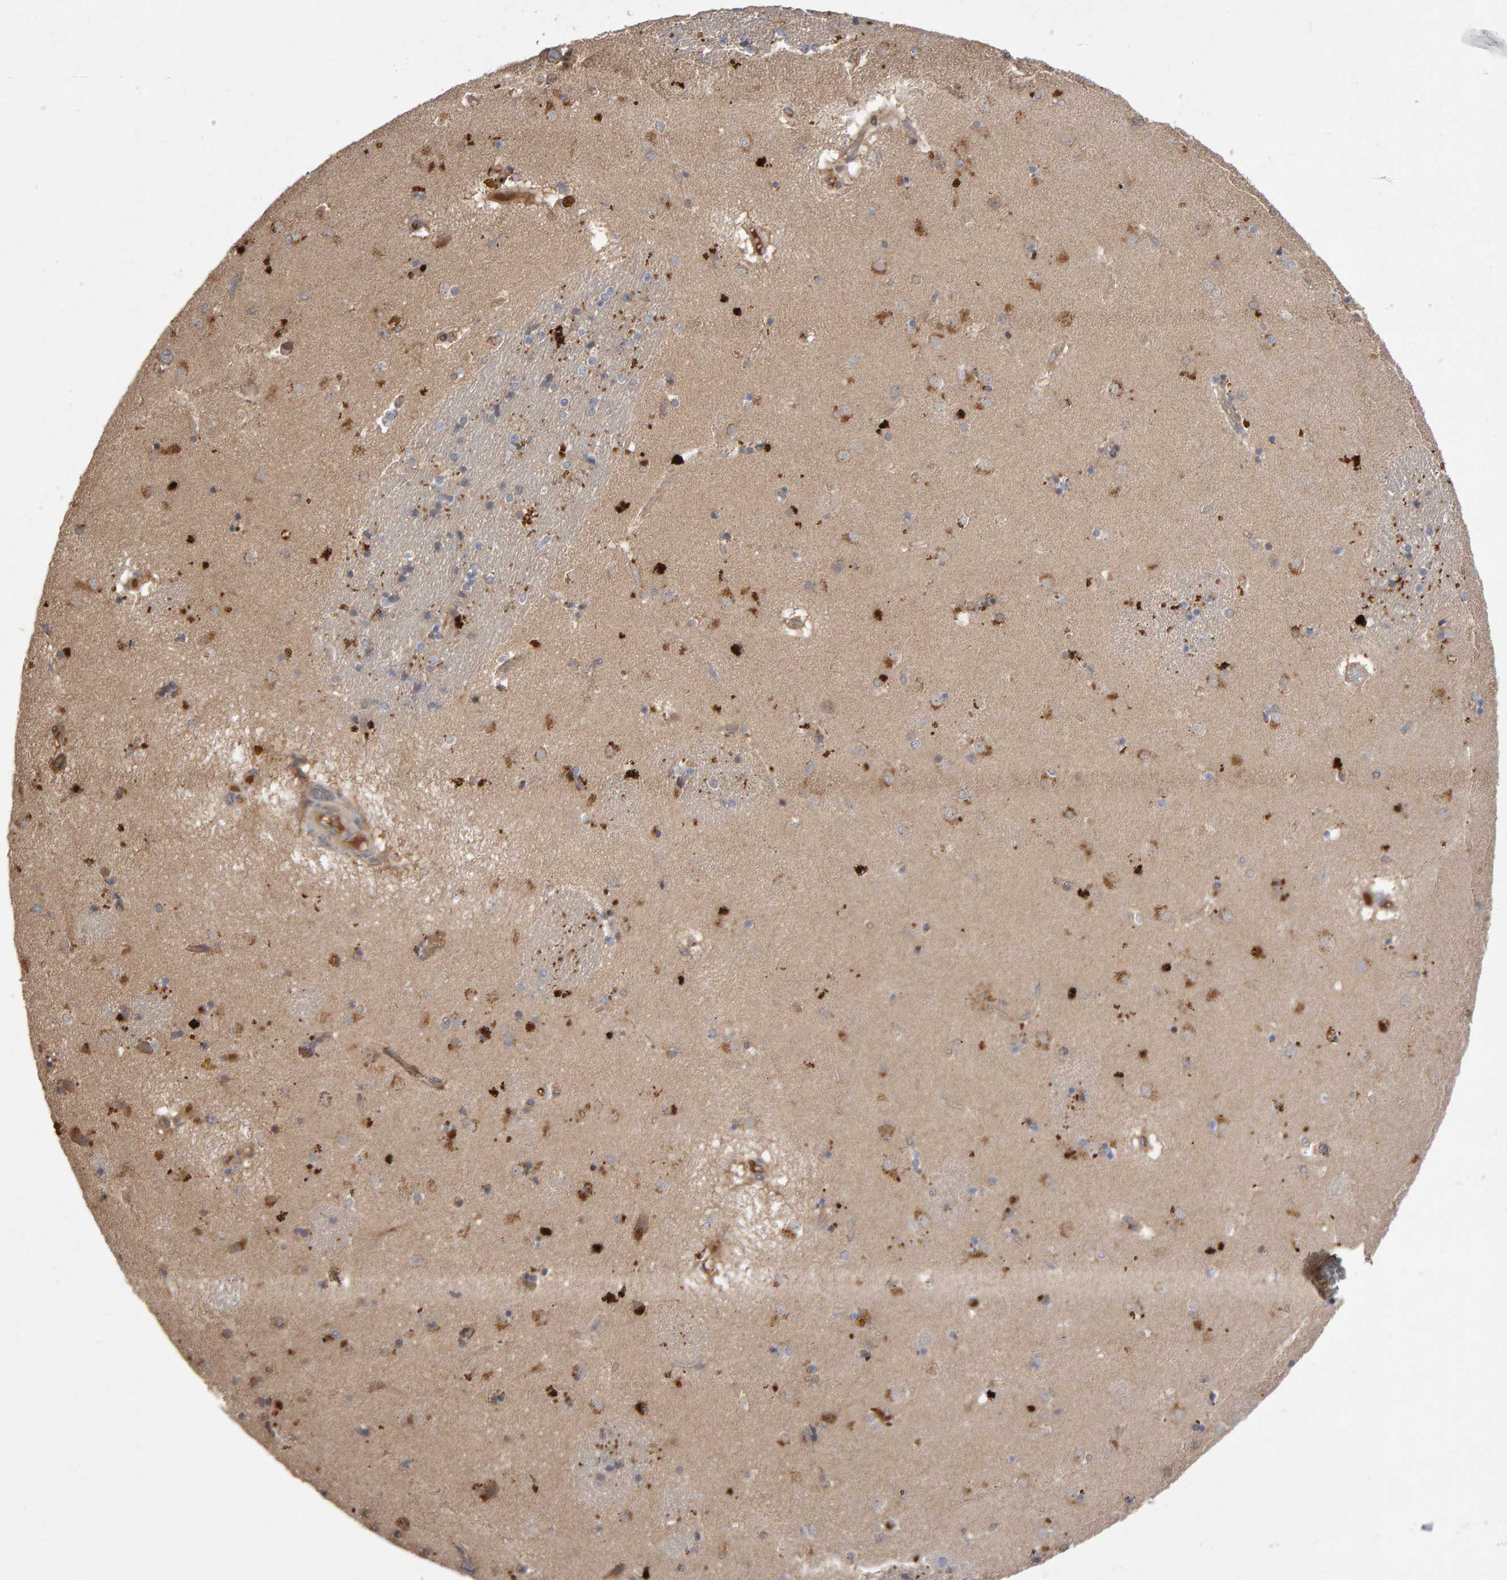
{"staining": {"intensity": "moderate", "quantity": "25%-75%", "location": "cytoplasmic/membranous"}, "tissue": "caudate", "cell_type": "Glial cells", "image_type": "normal", "snomed": [{"axis": "morphology", "description": "Normal tissue, NOS"}, {"axis": "topography", "description": "Lateral ventricle wall"}], "caption": "Immunohistochemical staining of unremarkable caudate displays 25%-75% levels of moderate cytoplasmic/membranous protein staining in approximately 25%-75% of glial cells. The staining was performed using DAB (3,3'-diaminobenzidine) to visualize the protein expression in brown, while the nuclei were stained in blue with hematoxylin (Magnification: 20x).", "gene": "PGS1", "patient": {"sex": "male", "age": 70}}